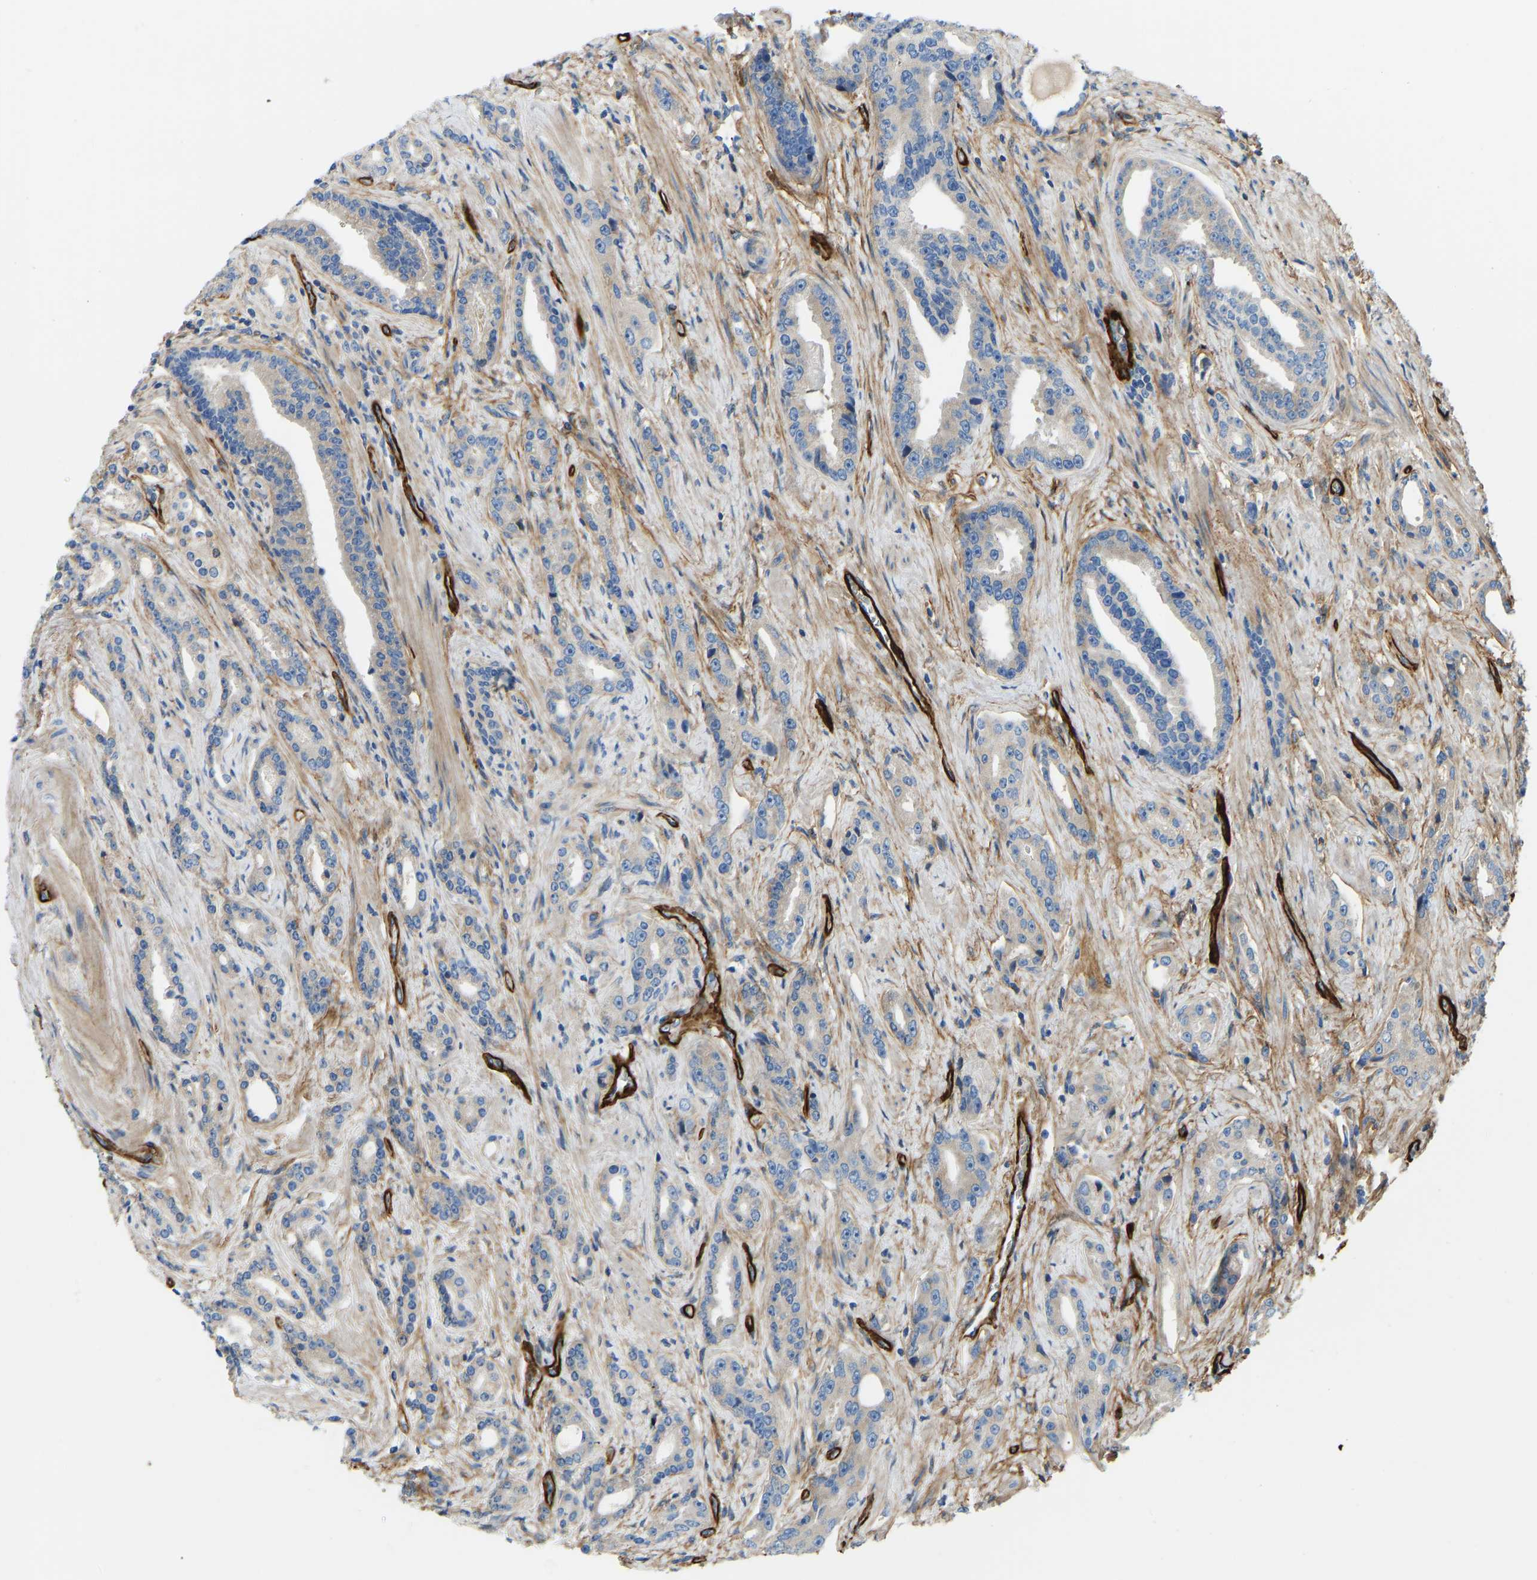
{"staining": {"intensity": "negative", "quantity": "none", "location": "none"}, "tissue": "prostate cancer", "cell_type": "Tumor cells", "image_type": "cancer", "snomed": [{"axis": "morphology", "description": "Adenocarcinoma, High grade"}, {"axis": "topography", "description": "Prostate"}], "caption": "Prostate cancer (adenocarcinoma (high-grade)) was stained to show a protein in brown. There is no significant positivity in tumor cells. (Stains: DAB (3,3'-diaminobenzidine) immunohistochemistry (IHC) with hematoxylin counter stain, Microscopy: brightfield microscopy at high magnification).", "gene": "COL15A1", "patient": {"sex": "male", "age": 71}}